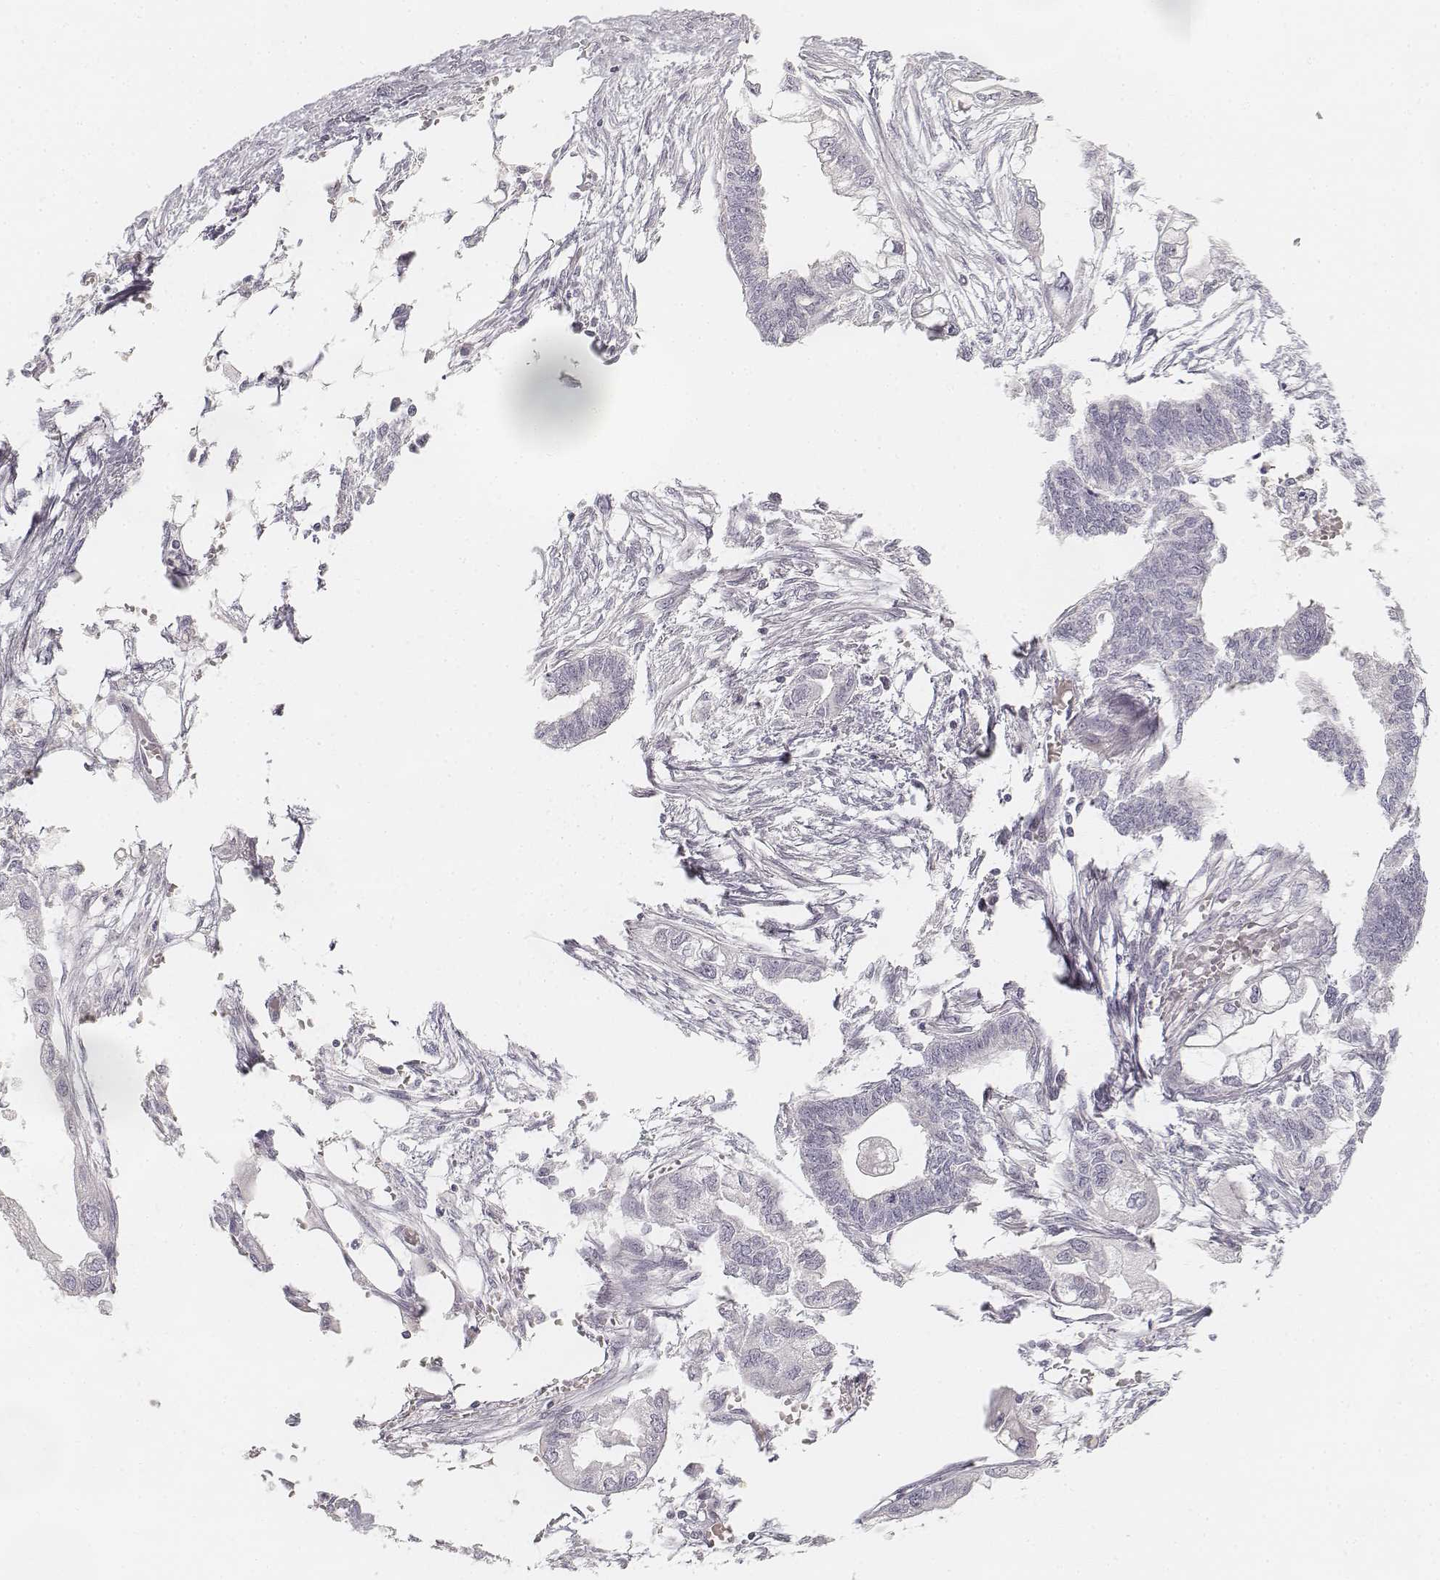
{"staining": {"intensity": "negative", "quantity": "none", "location": "none"}, "tissue": "endometrial cancer", "cell_type": "Tumor cells", "image_type": "cancer", "snomed": [{"axis": "morphology", "description": "Adenocarcinoma, NOS"}, {"axis": "morphology", "description": "Adenocarcinoma, metastatic, NOS"}, {"axis": "topography", "description": "Adipose tissue"}, {"axis": "topography", "description": "Endometrium"}], "caption": "This is a image of IHC staining of endometrial cancer, which shows no staining in tumor cells.", "gene": "DSG4", "patient": {"sex": "female", "age": 67}}